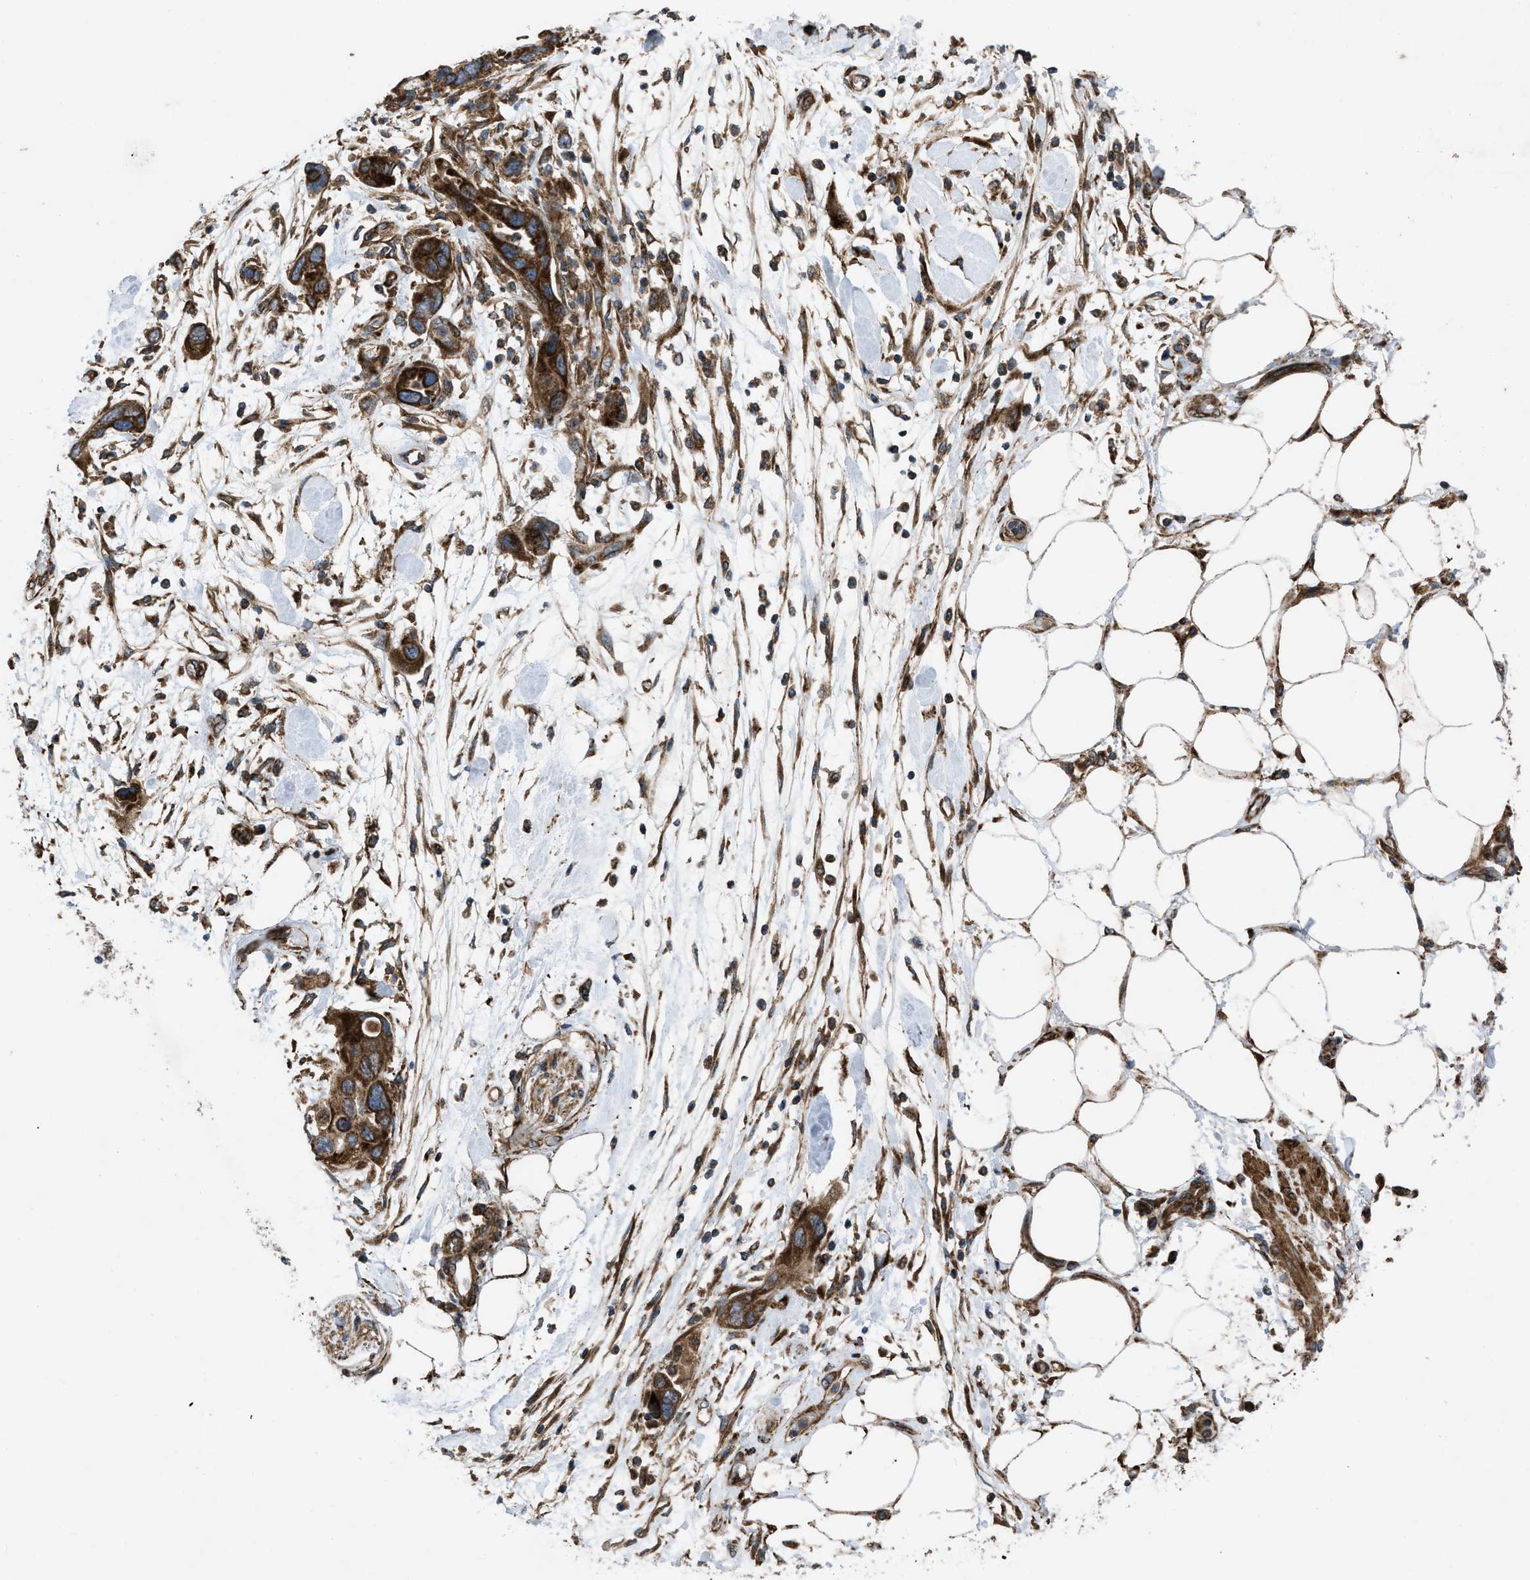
{"staining": {"intensity": "strong", "quantity": ">75%", "location": "cytoplasmic/membranous"}, "tissue": "pancreatic cancer", "cell_type": "Tumor cells", "image_type": "cancer", "snomed": [{"axis": "morphology", "description": "Normal tissue, NOS"}, {"axis": "morphology", "description": "Adenocarcinoma, NOS"}, {"axis": "topography", "description": "Pancreas"}], "caption": "Immunohistochemistry (IHC) histopathology image of pancreatic cancer stained for a protein (brown), which demonstrates high levels of strong cytoplasmic/membranous expression in about >75% of tumor cells.", "gene": "PER3", "patient": {"sex": "female", "age": 71}}